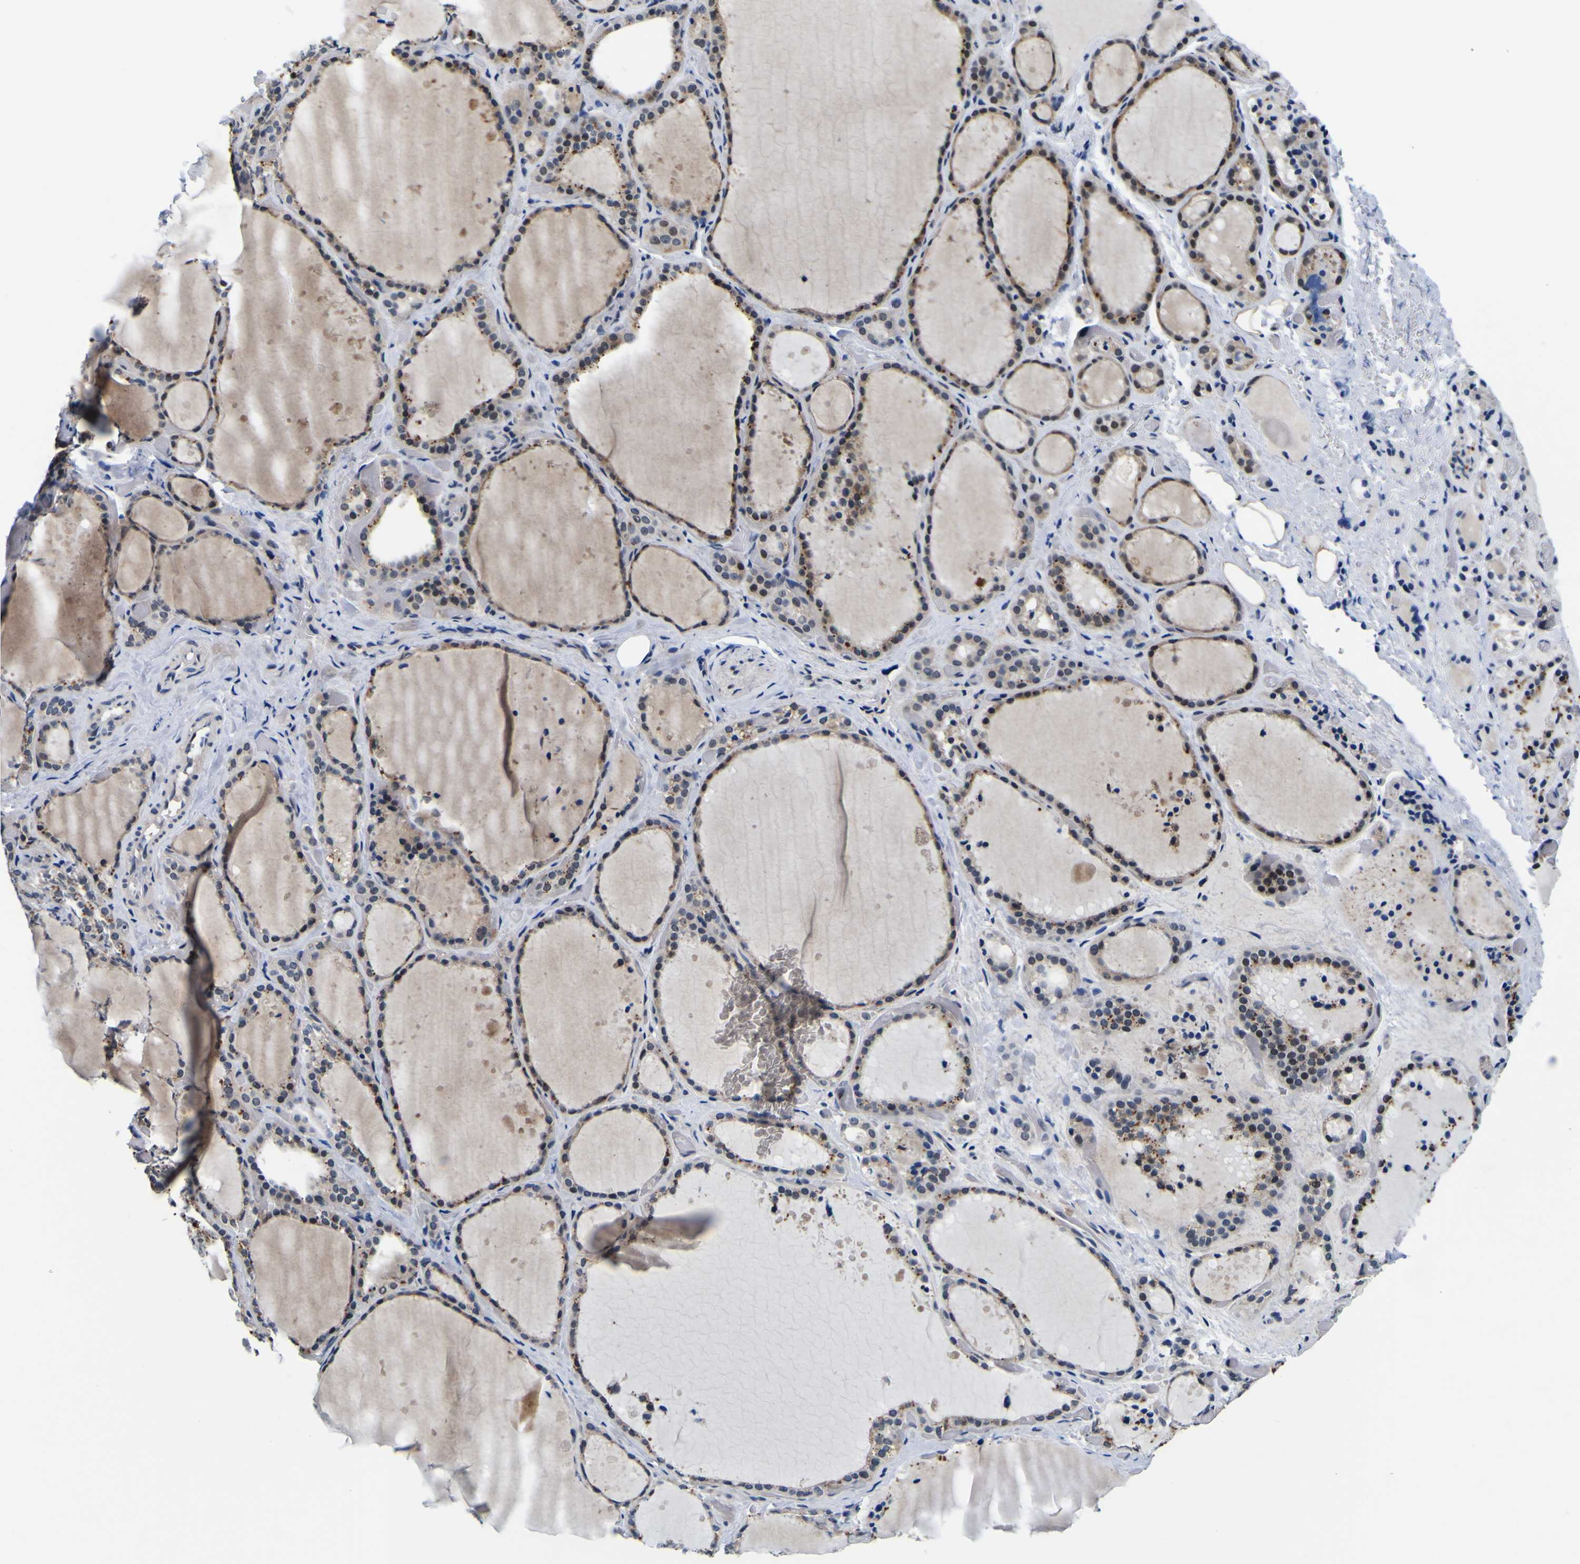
{"staining": {"intensity": "moderate", "quantity": ">75%", "location": "cytoplasmic/membranous"}, "tissue": "thyroid gland", "cell_type": "Glandular cells", "image_type": "normal", "snomed": [{"axis": "morphology", "description": "Normal tissue, NOS"}, {"axis": "topography", "description": "Thyroid gland"}], "caption": "A micrograph showing moderate cytoplasmic/membranous positivity in approximately >75% of glandular cells in normal thyroid gland, as visualized by brown immunohistochemical staining.", "gene": "CUL4B", "patient": {"sex": "female", "age": 44}}